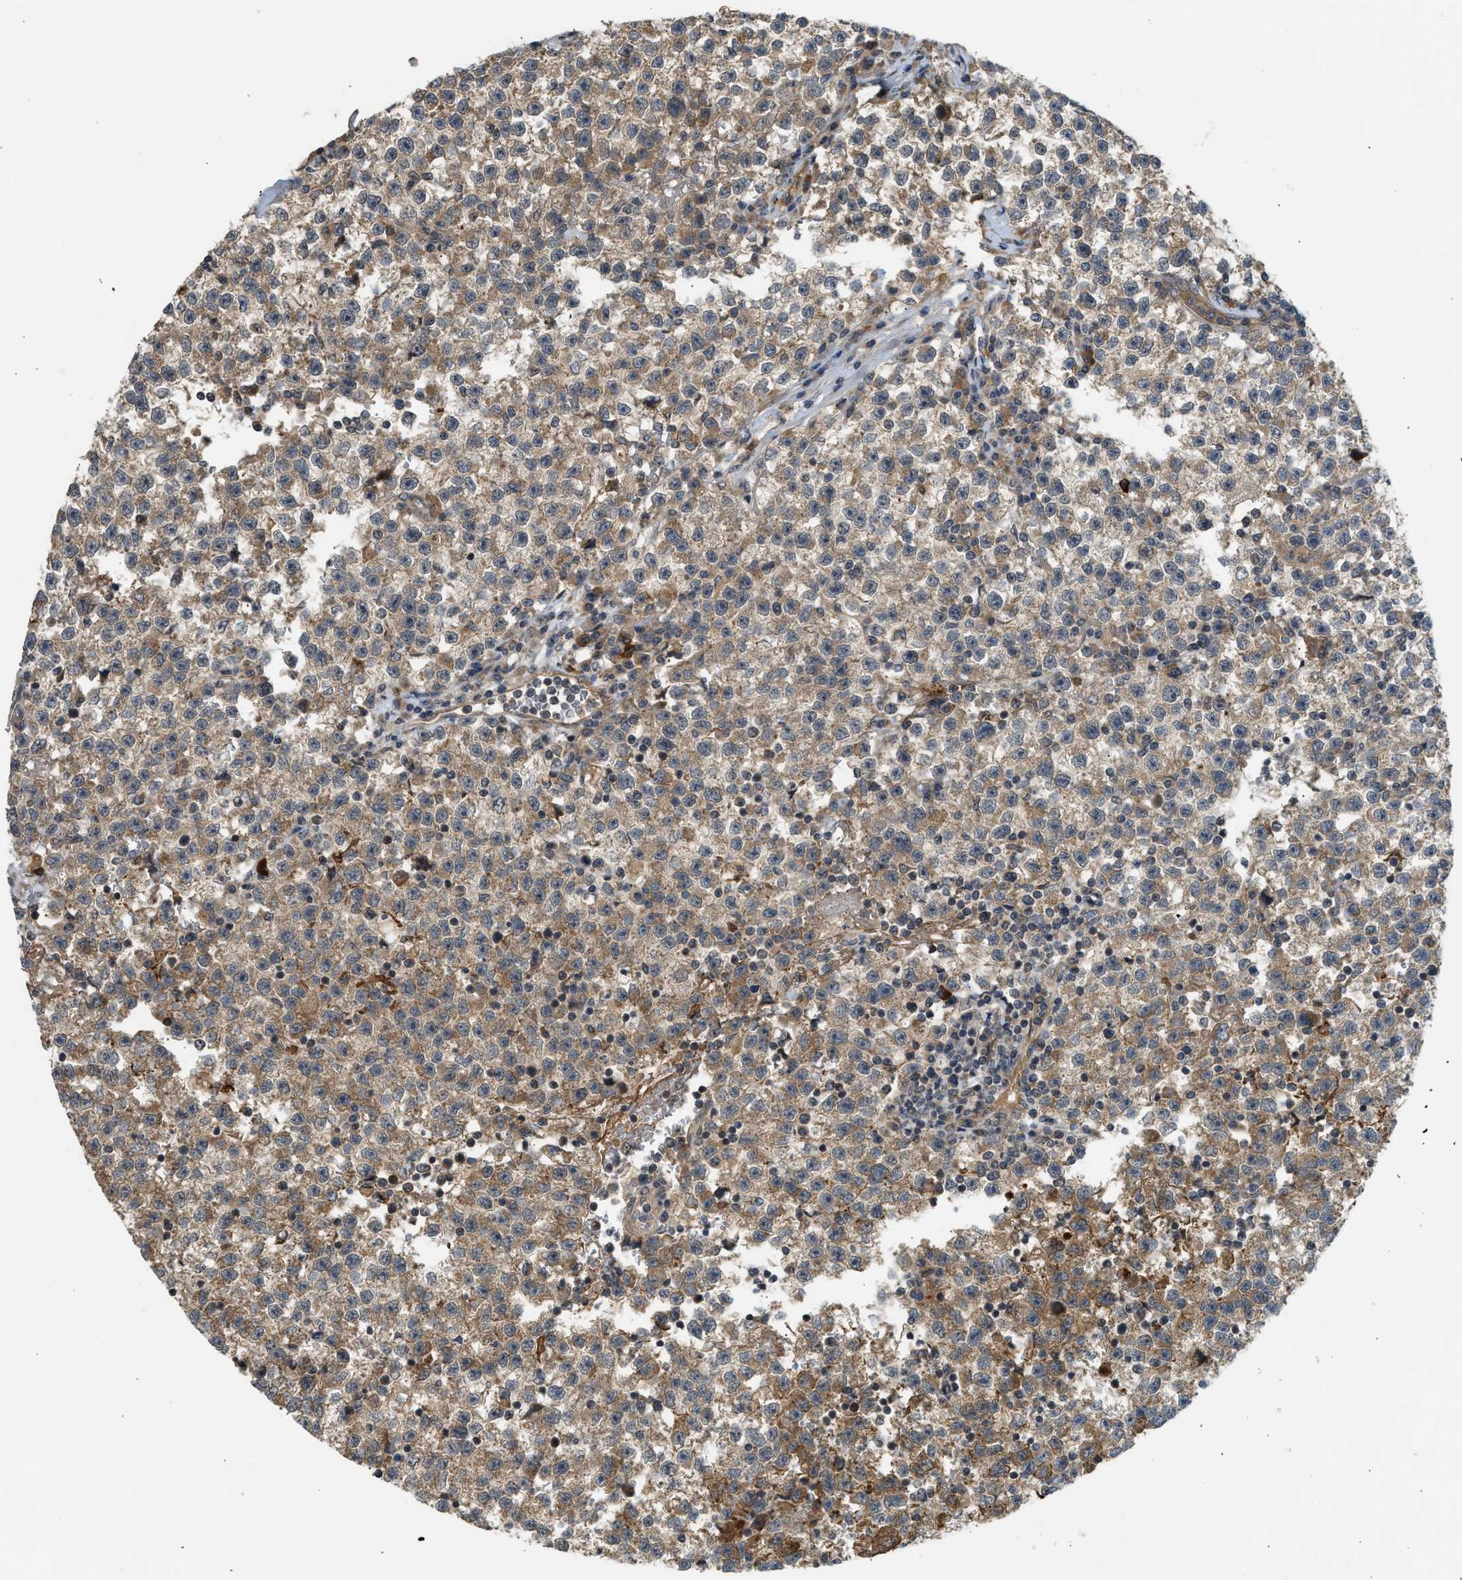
{"staining": {"intensity": "moderate", "quantity": ">75%", "location": "cytoplasmic/membranous"}, "tissue": "testis cancer", "cell_type": "Tumor cells", "image_type": "cancer", "snomed": [{"axis": "morphology", "description": "Seminoma, NOS"}, {"axis": "topography", "description": "Testis"}], "caption": "Moderate cytoplasmic/membranous protein staining is present in approximately >75% of tumor cells in testis cancer.", "gene": "ADCY8", "patient": {"sex": "male", "age": 22}}